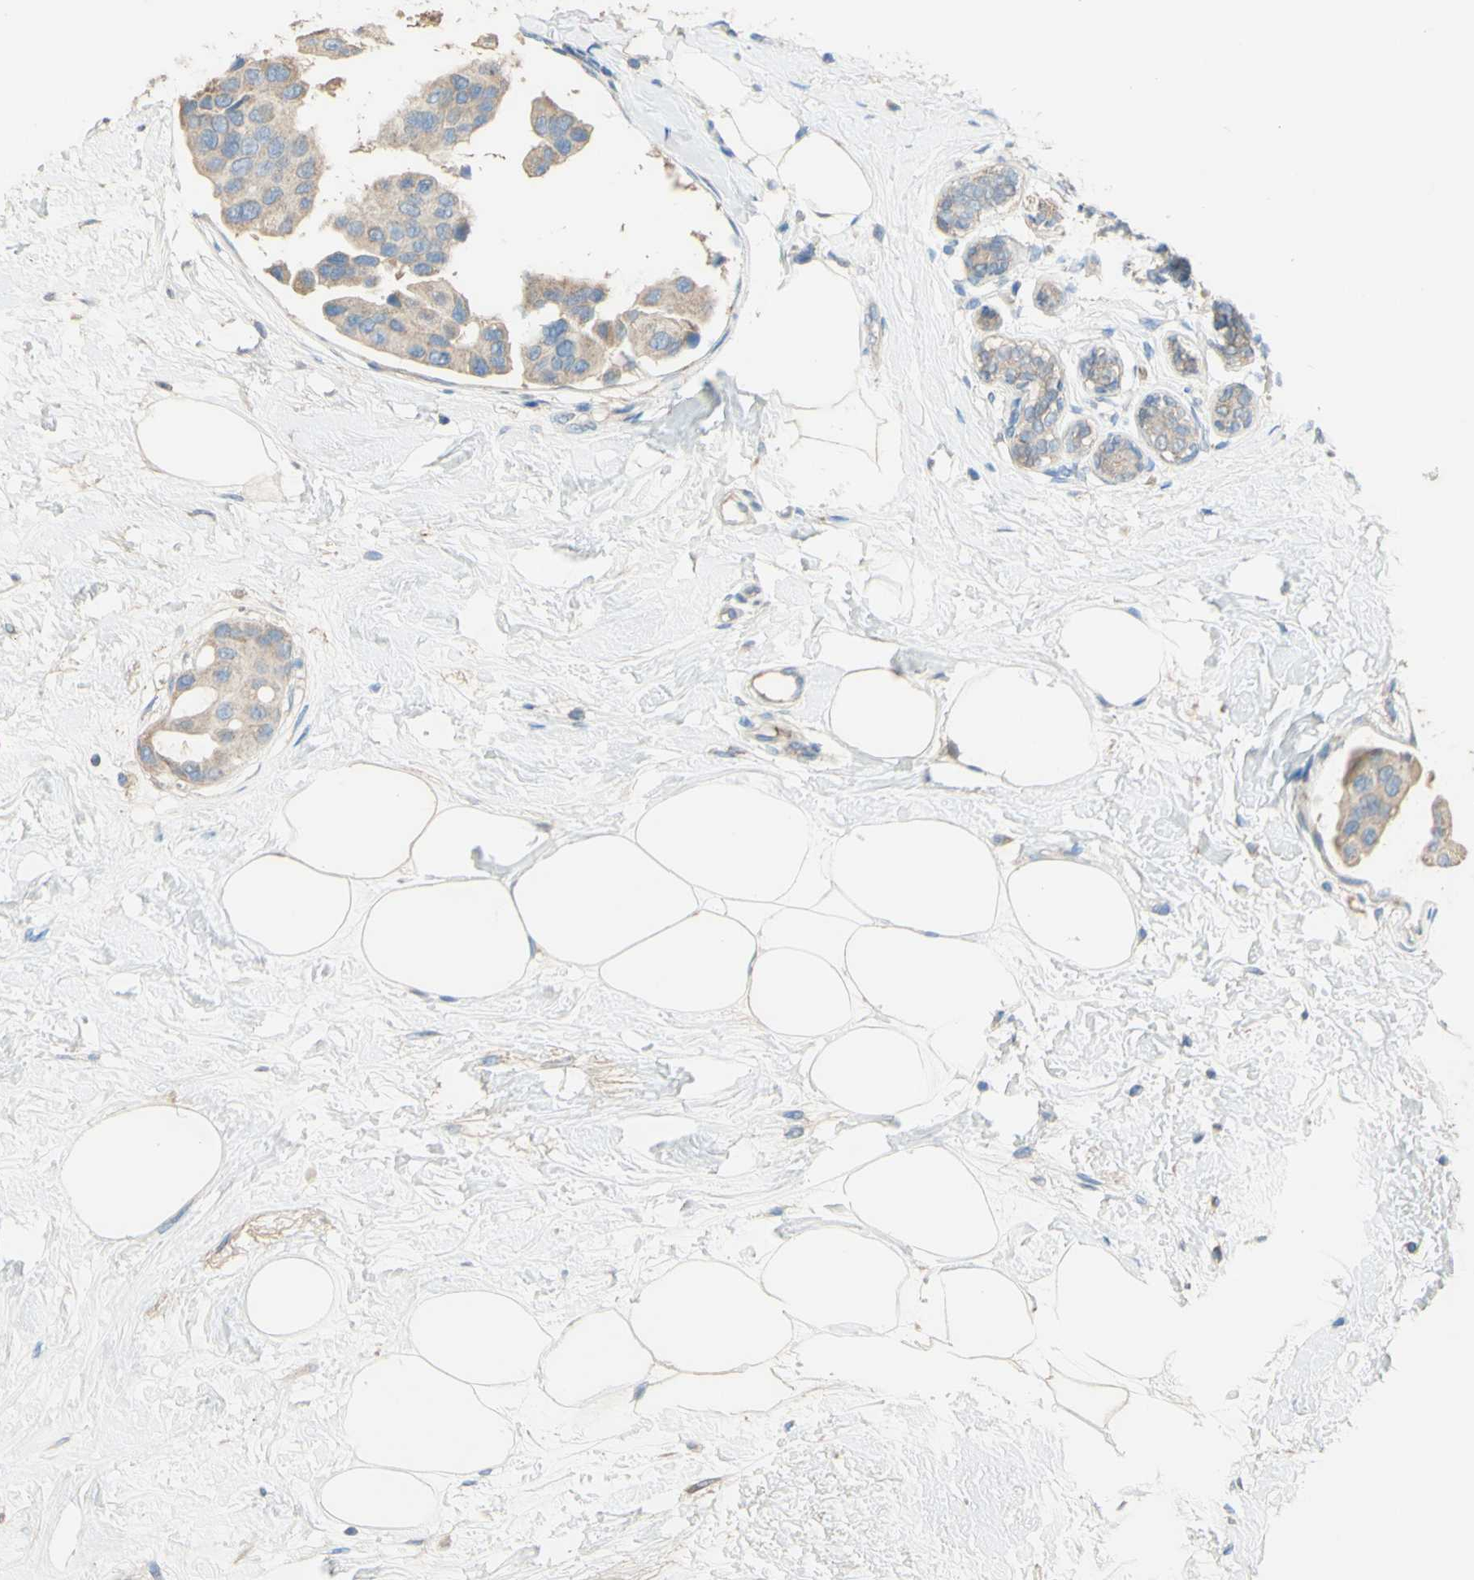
{"staining": {"intensity": "weak", "quantity": ">75%", "location": "cytoplasmic/membranous"}, "tissue": "breast cancer", "cell_type": "Tumor cells", "image_type": "cancer", "snomed": [{"axis": "morphology", "description": "Normal tissue, NOS"}, {"axis": "morphology", "description": "Duct carcinoma"}, {"axis": "topography", "description": "Breast"}], "caption": "Immunohistochemistry (DAB) staining of breast infiltrating ductal carcinoma exhibits weak cytoplasmic/membranous protein positivity in about >75% of tumor cells.", "gene": "DKK3", "patient": {"sex": "female", "age": 39}}